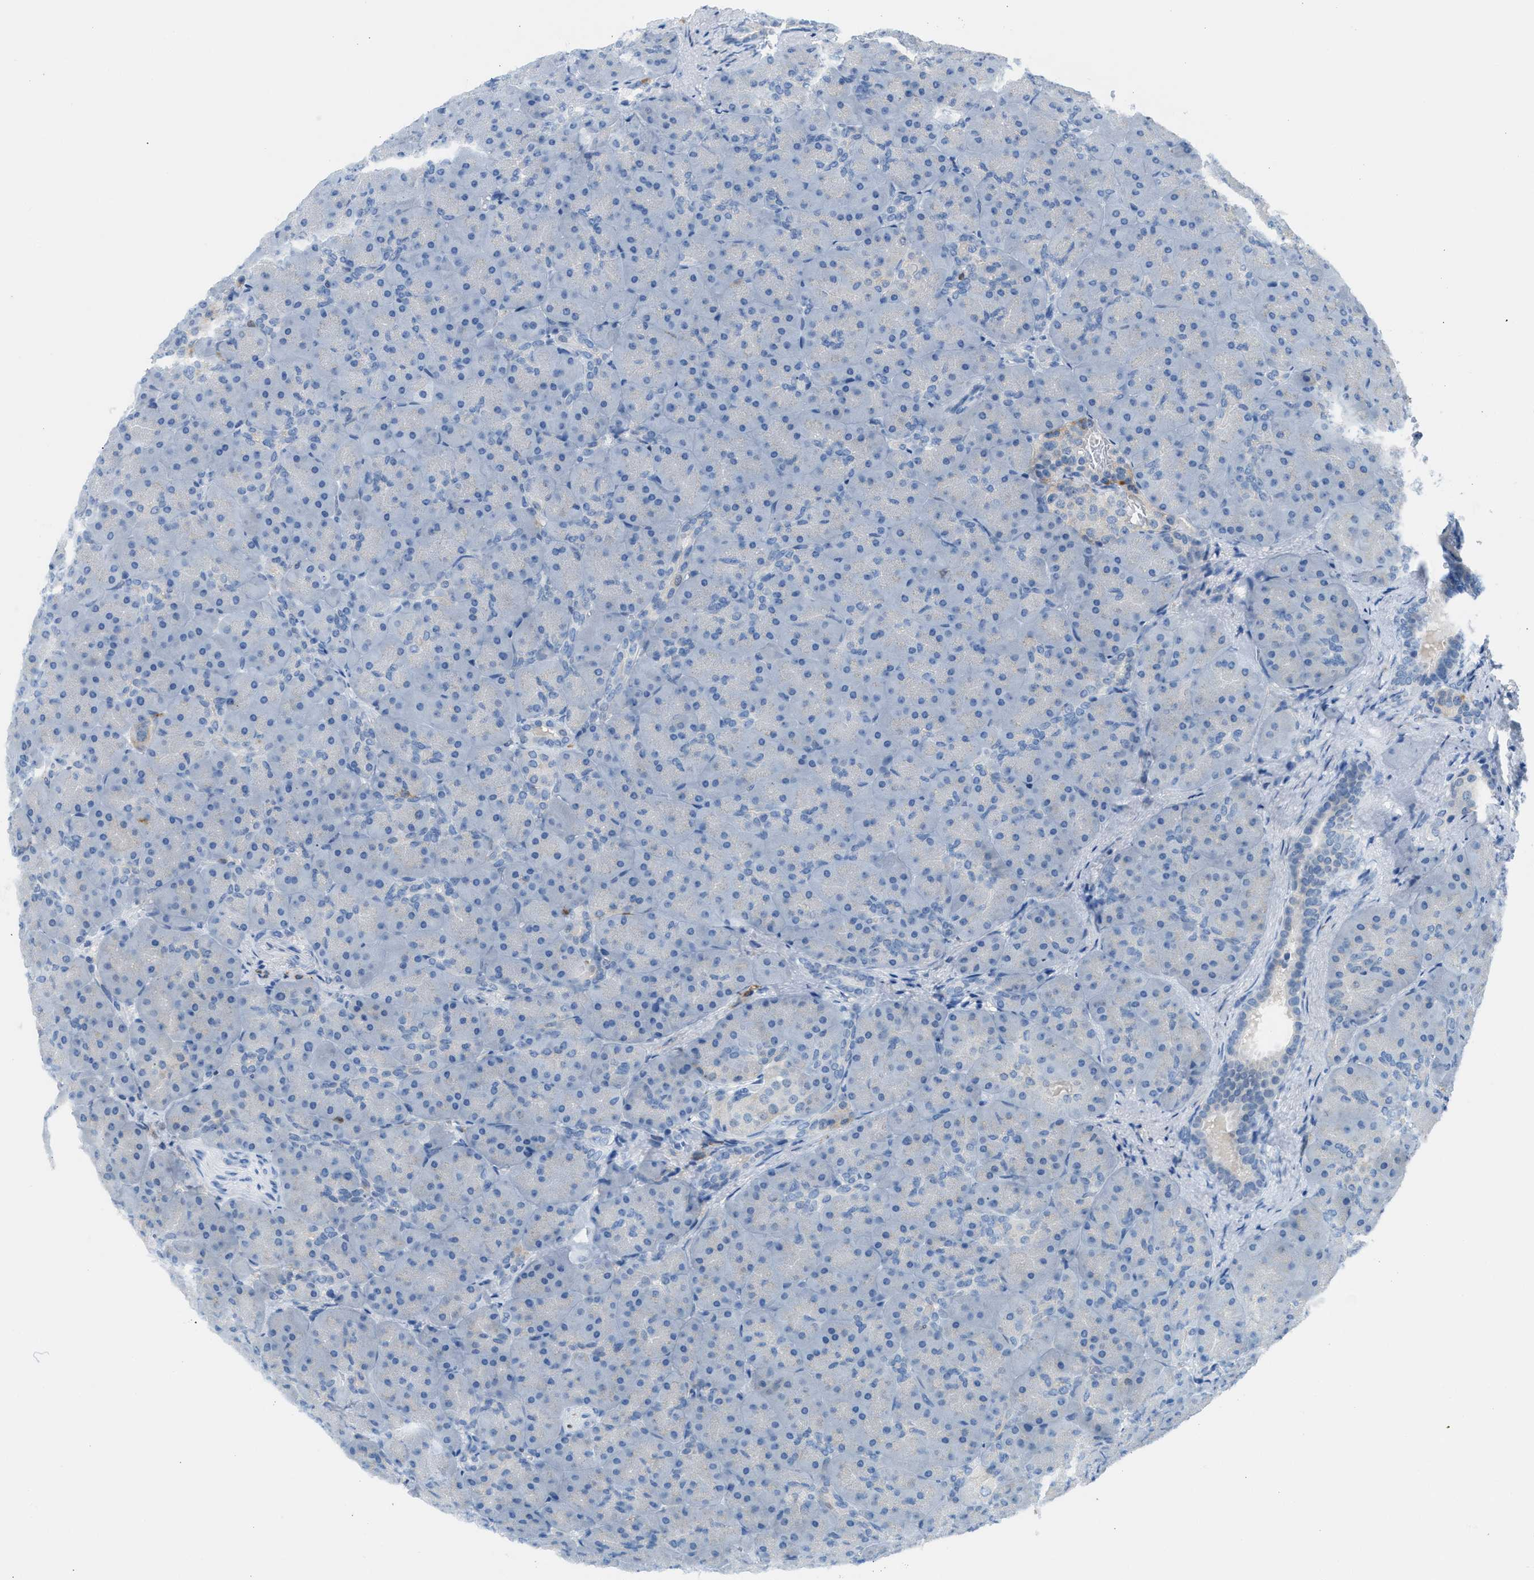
{"staining": {"intensity": "moderate", "quantity": "<25%", "location": "cytoplasmic/membranous"}, "tissue": "pancreas", "cell_type": "Exocrine glandular cells", "image_type": "normal", "snomed": [{"axis": "morphology", "description": "Normal tissue, NOS"}, {"axis": "topography", "description": "Pancreas"}], "caption": "Protein analysis of normal pancreas reveals moderate cytoplasmic/membranous expression in approximately <25% of exocrine glandular cells.", "gene": "CLEC10A", "patient": {"sex": "male", "age": 66}}